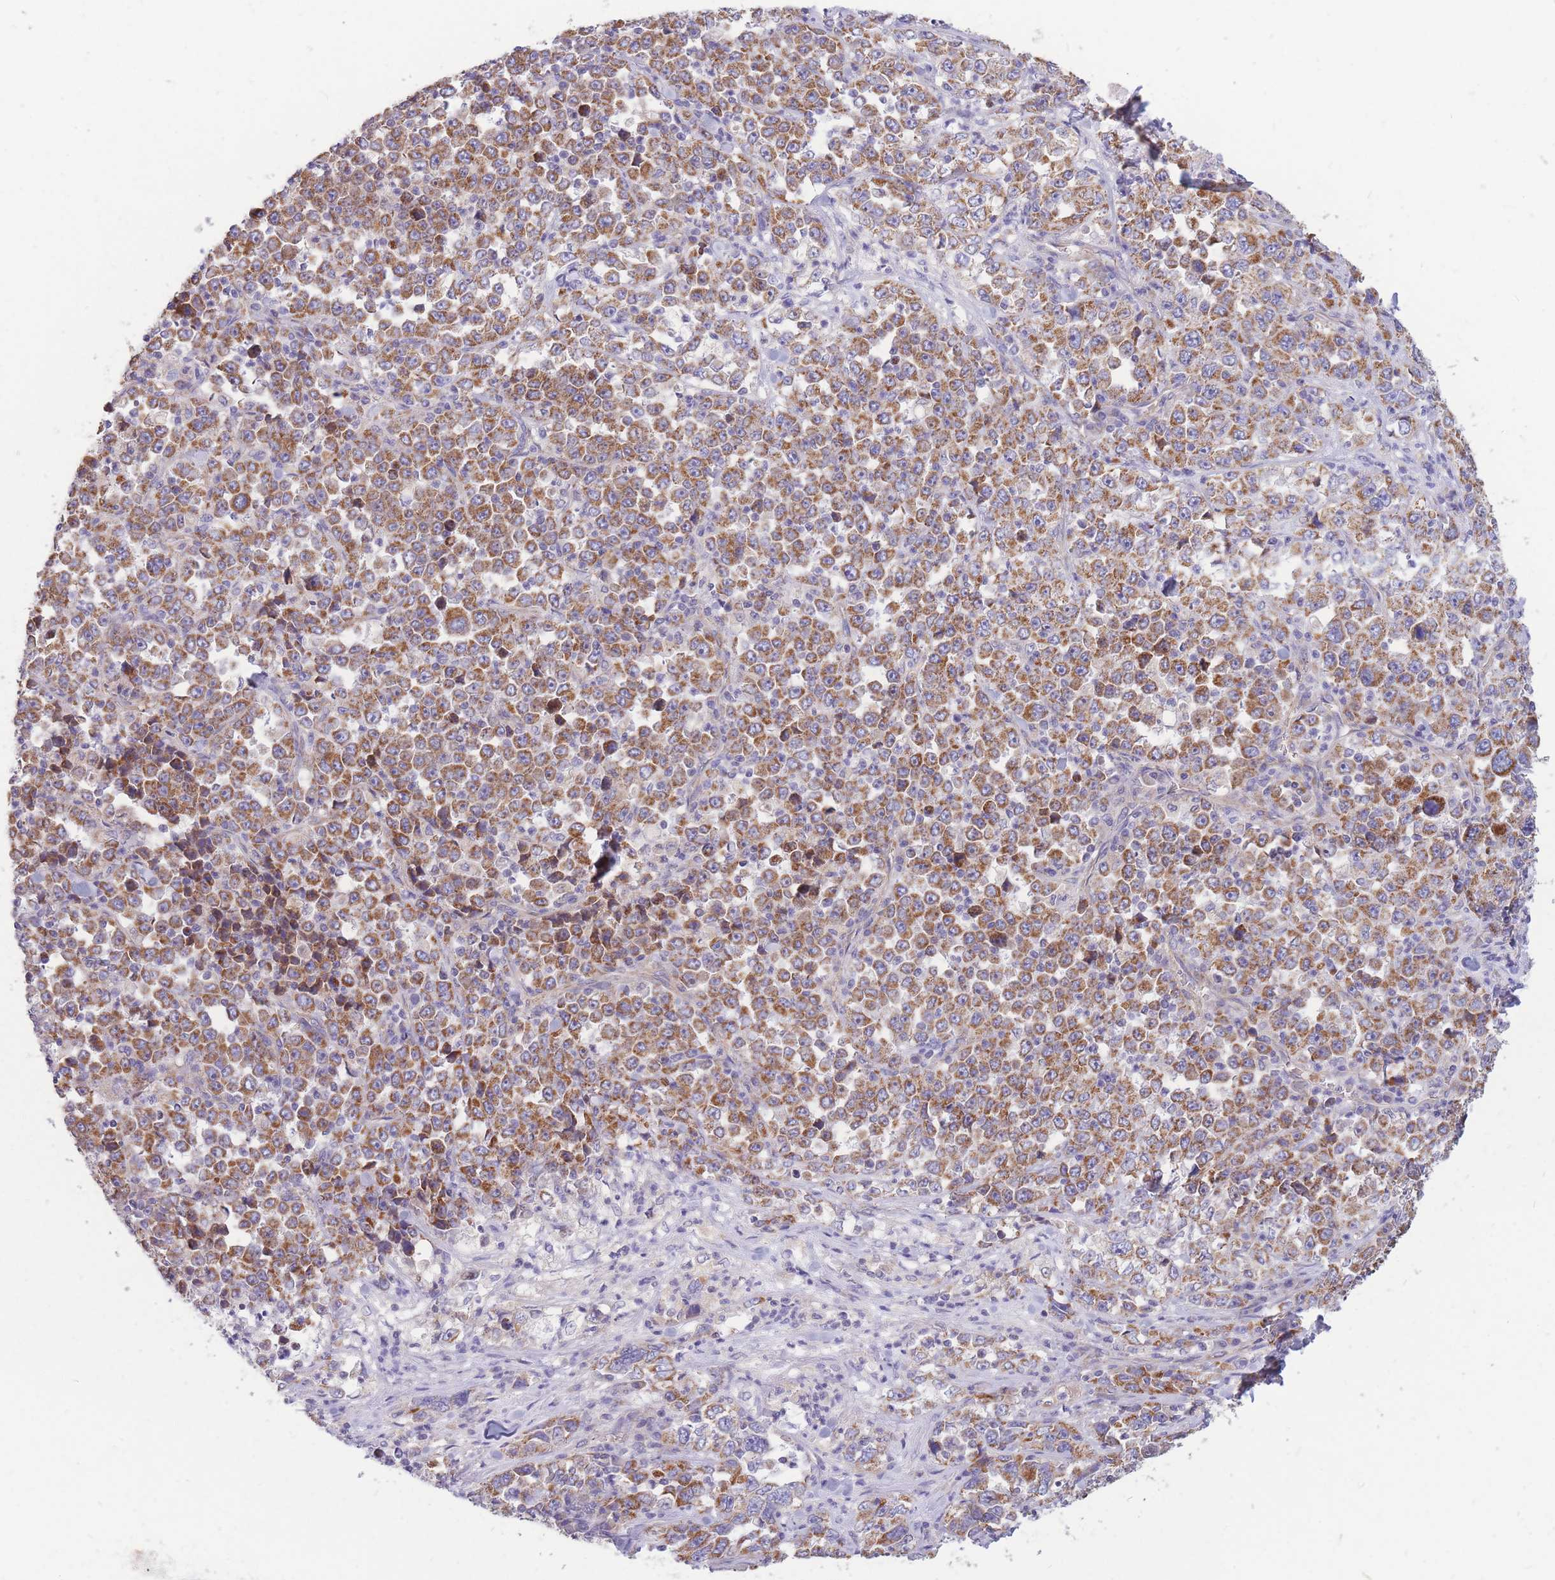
{"staining": {"intensity": "moderate", "quantity": ">75%", "location": "cytoplasmic/membranous"}, "tissue": "stomach cancer", "cell_type": "Tumor cells", "image_type": "cancer", "snomed": [{"axis": "morphology", "description": "Normal tissue, NOS"}, {"axis": "morphology", "description": "Adenocarcinoma, NOS"}, {"axis": "topography", "description": "Stomach, upper"}, {"axis": "topography", "description": "Stomach"}], "caption": "This histopathology image demonstrates IHC staining of stomach adenocarcinoma, with medium moderate cytoplasmic/membranous expression in about >75% of tumor cells.", "gene": "MRPS9", "patient": {"sex": "male", "age": 59}}